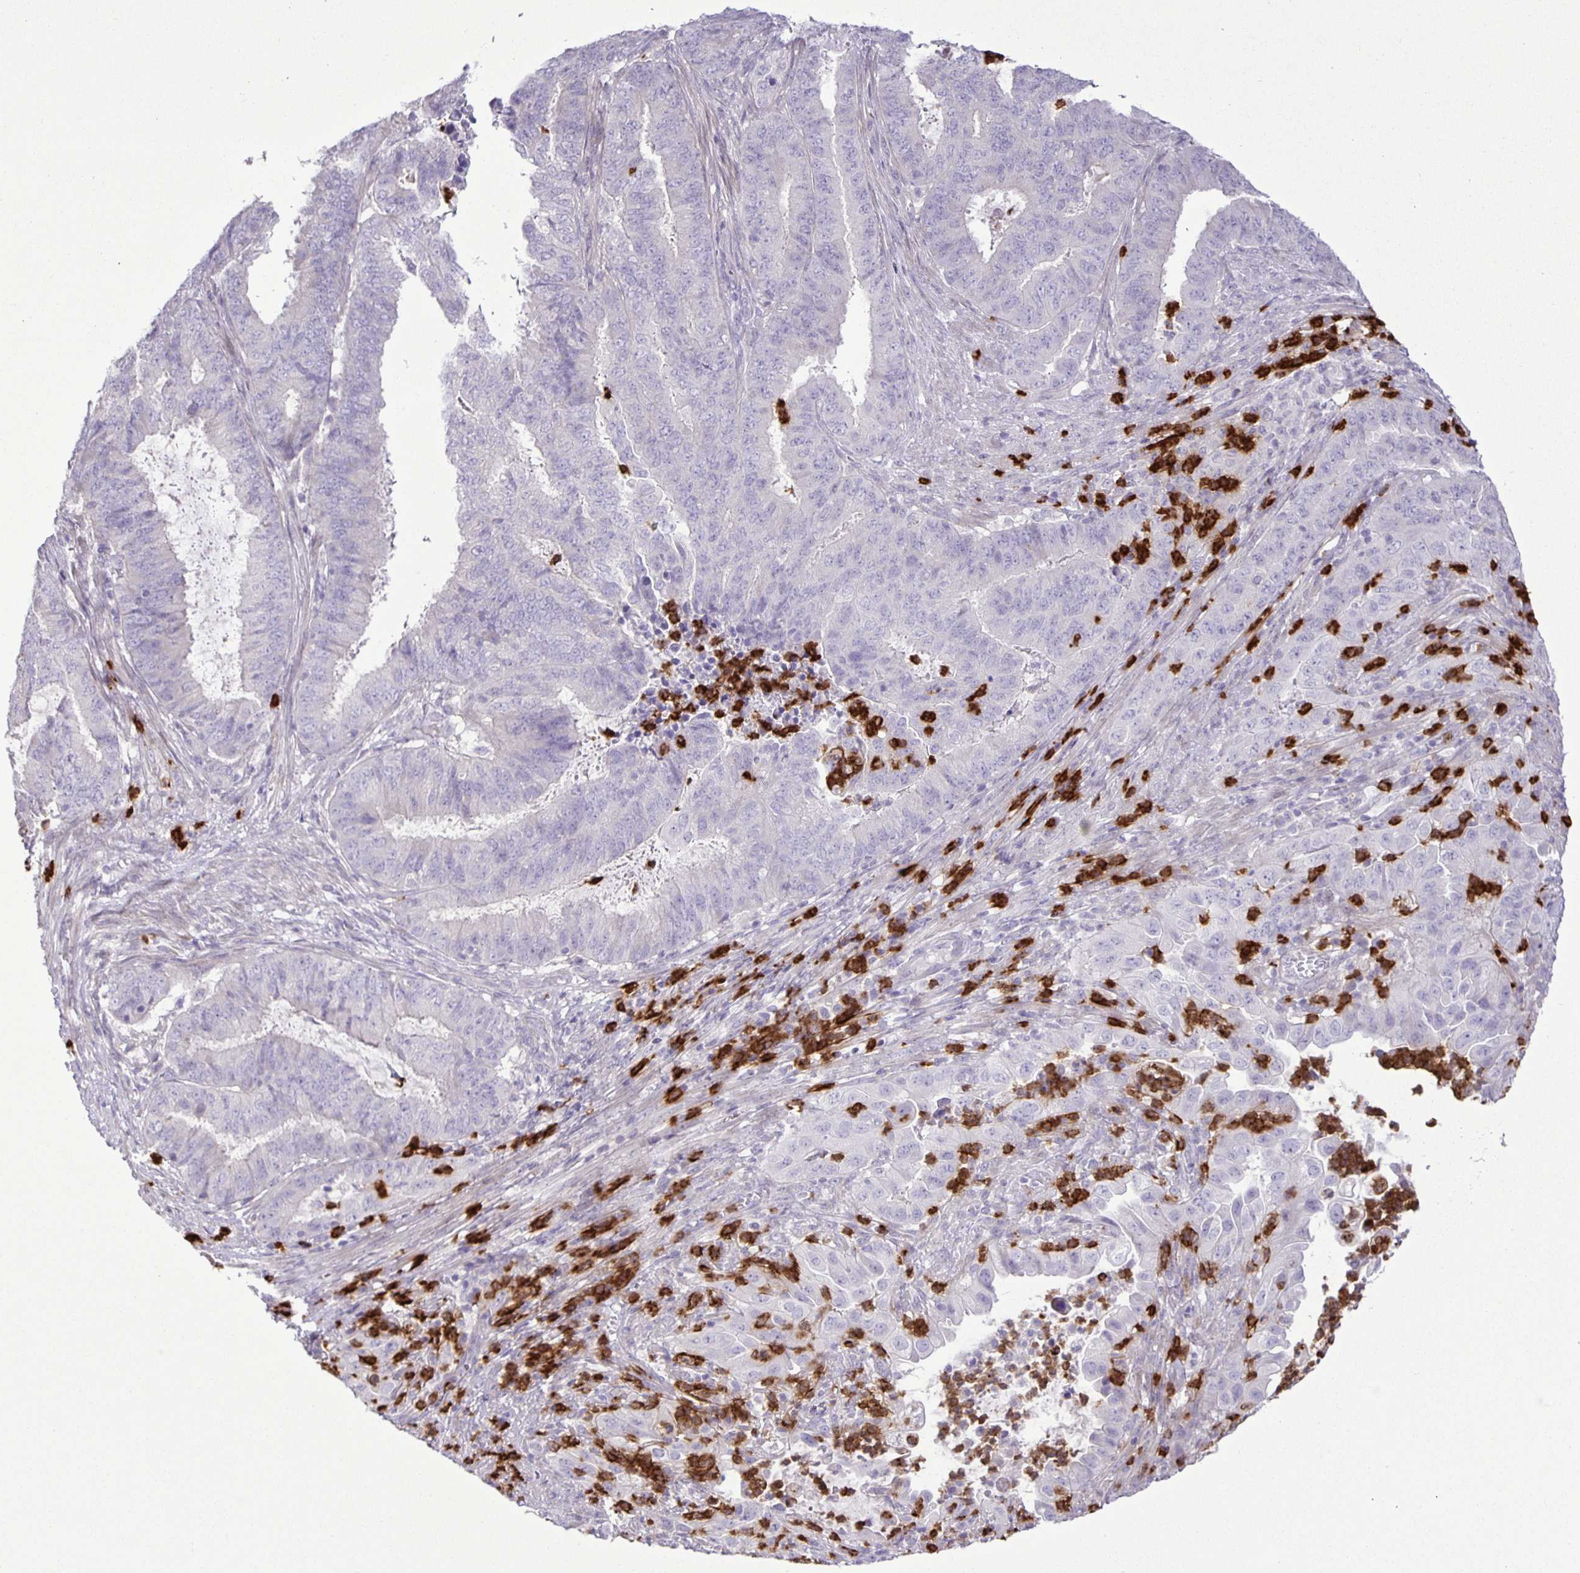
{"staining": {"intensity": "negative", "quantity": "none", "location": "none"}, "tissue": "endometrial cancer", "cell_type": "Tumor cells", "image_type": "cancer", "snomed": [{"axis": "morphology", "description": "Adenocarcinoma, NOS"}, {"axis": "topography", "description": "Endometrium"}], "caption": "This is an IHC micrograph of endometrial adenocarcinoma. There is no positivity in tumor cells.", "gene": "ADCK1", "patient": {"sex": "female", "age": 51}}